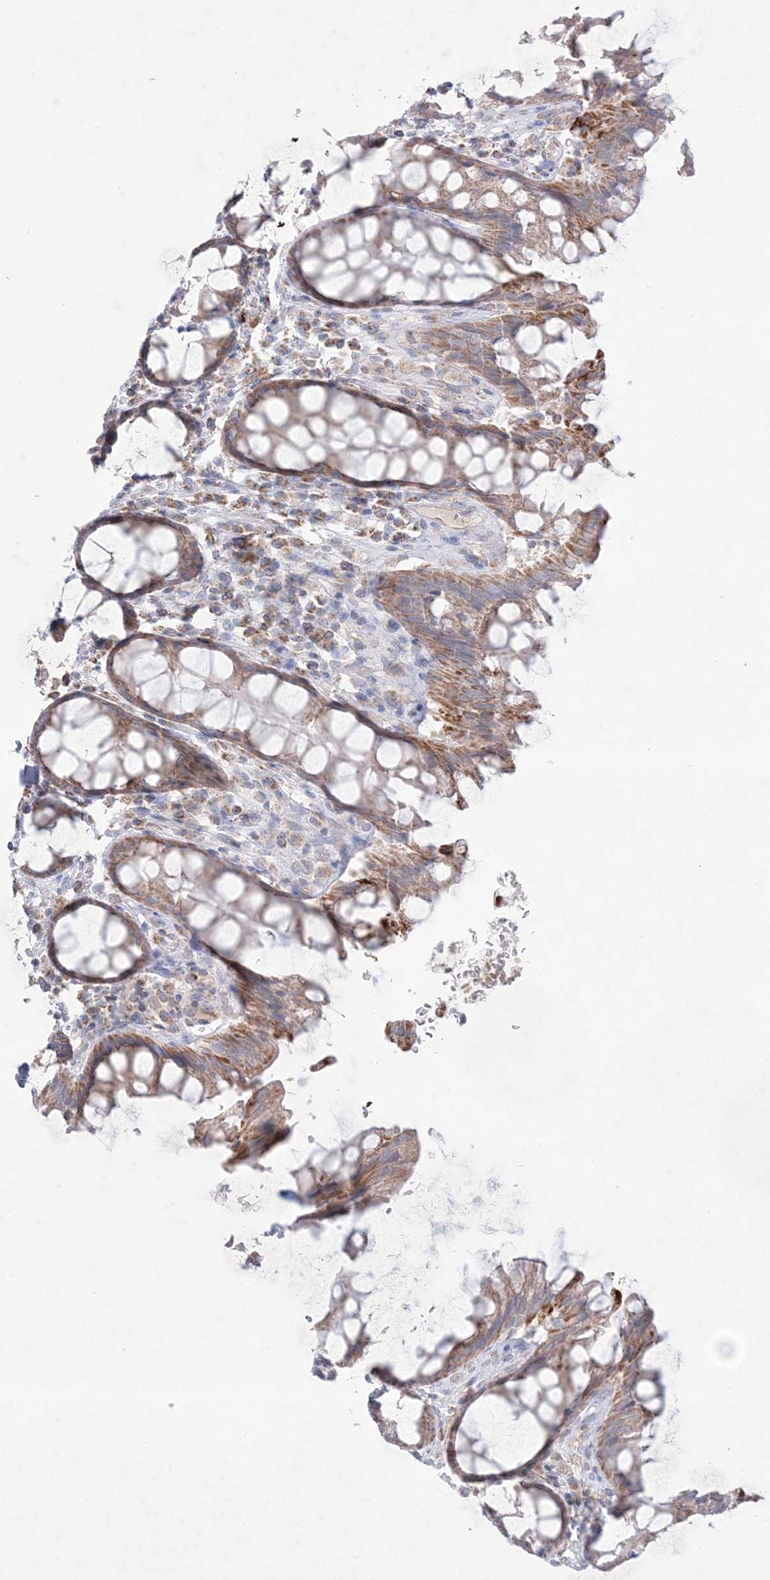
{"staining": {"intensity": "moderate", "quantity": "25%-75%", "location": "cytoplasmic/membranous"}, "tissue": "rectum", "cell_type": "Glandular cells", "image_type": "normal", "snomed": [{"axis": "morphology", "description": "Normal tissue, NOS"}, {"axis": "topography", "description": "Rectum"}], "caption": "Benign rectum demonstrates moderate cytoplasmic/membranous staining in approximately 25%-75% of glandular cells, visualized by immunohistochemistry. The protein of interest is stained brown, and the nuclei are stained in blue (DAB (3,3'-diaminobenzidine) IHC with brightfield microscopy, high magnification).", "gene": "KCTD6", "patient": {"sex": "male", "age": 64}}